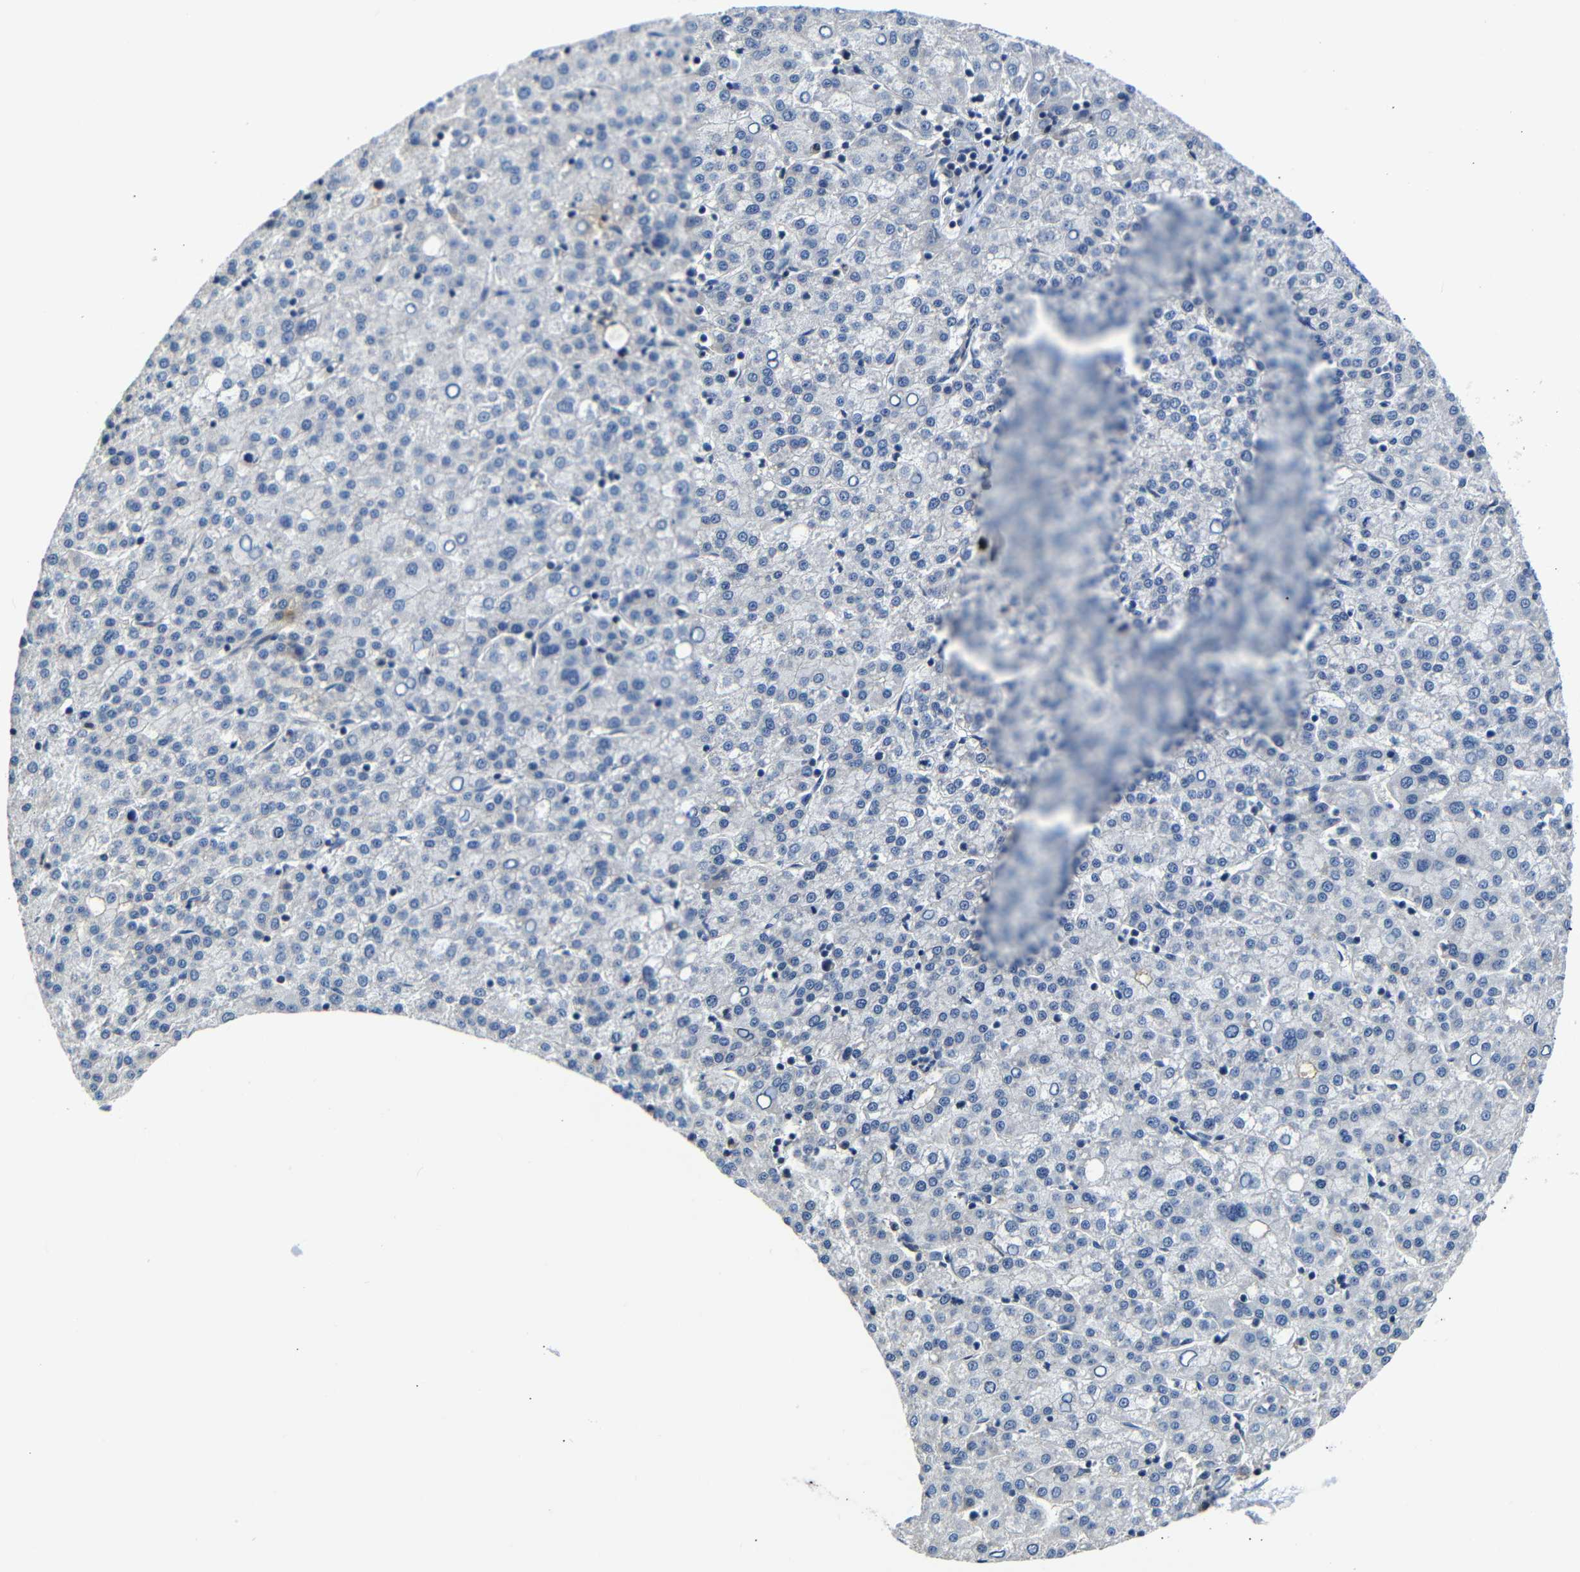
{"staining": {"intensity": "negative", "quantity": "none", "location": "none"}, "tissue": "liver cancer", "cell_type": "Tumor cells", "image_type": "cancer", "snomed": [{"axis": "morphology", "description": "Carcinoma, Hepatocellular, NOS"}, {"axis": "topography", "description": "Liver"}], "caption": "The image shows no staining of tumor cells in hepatocellular carcinoma (liver).", "gene": "AFDN", "patient": {"sex": "female", "age": 58}}